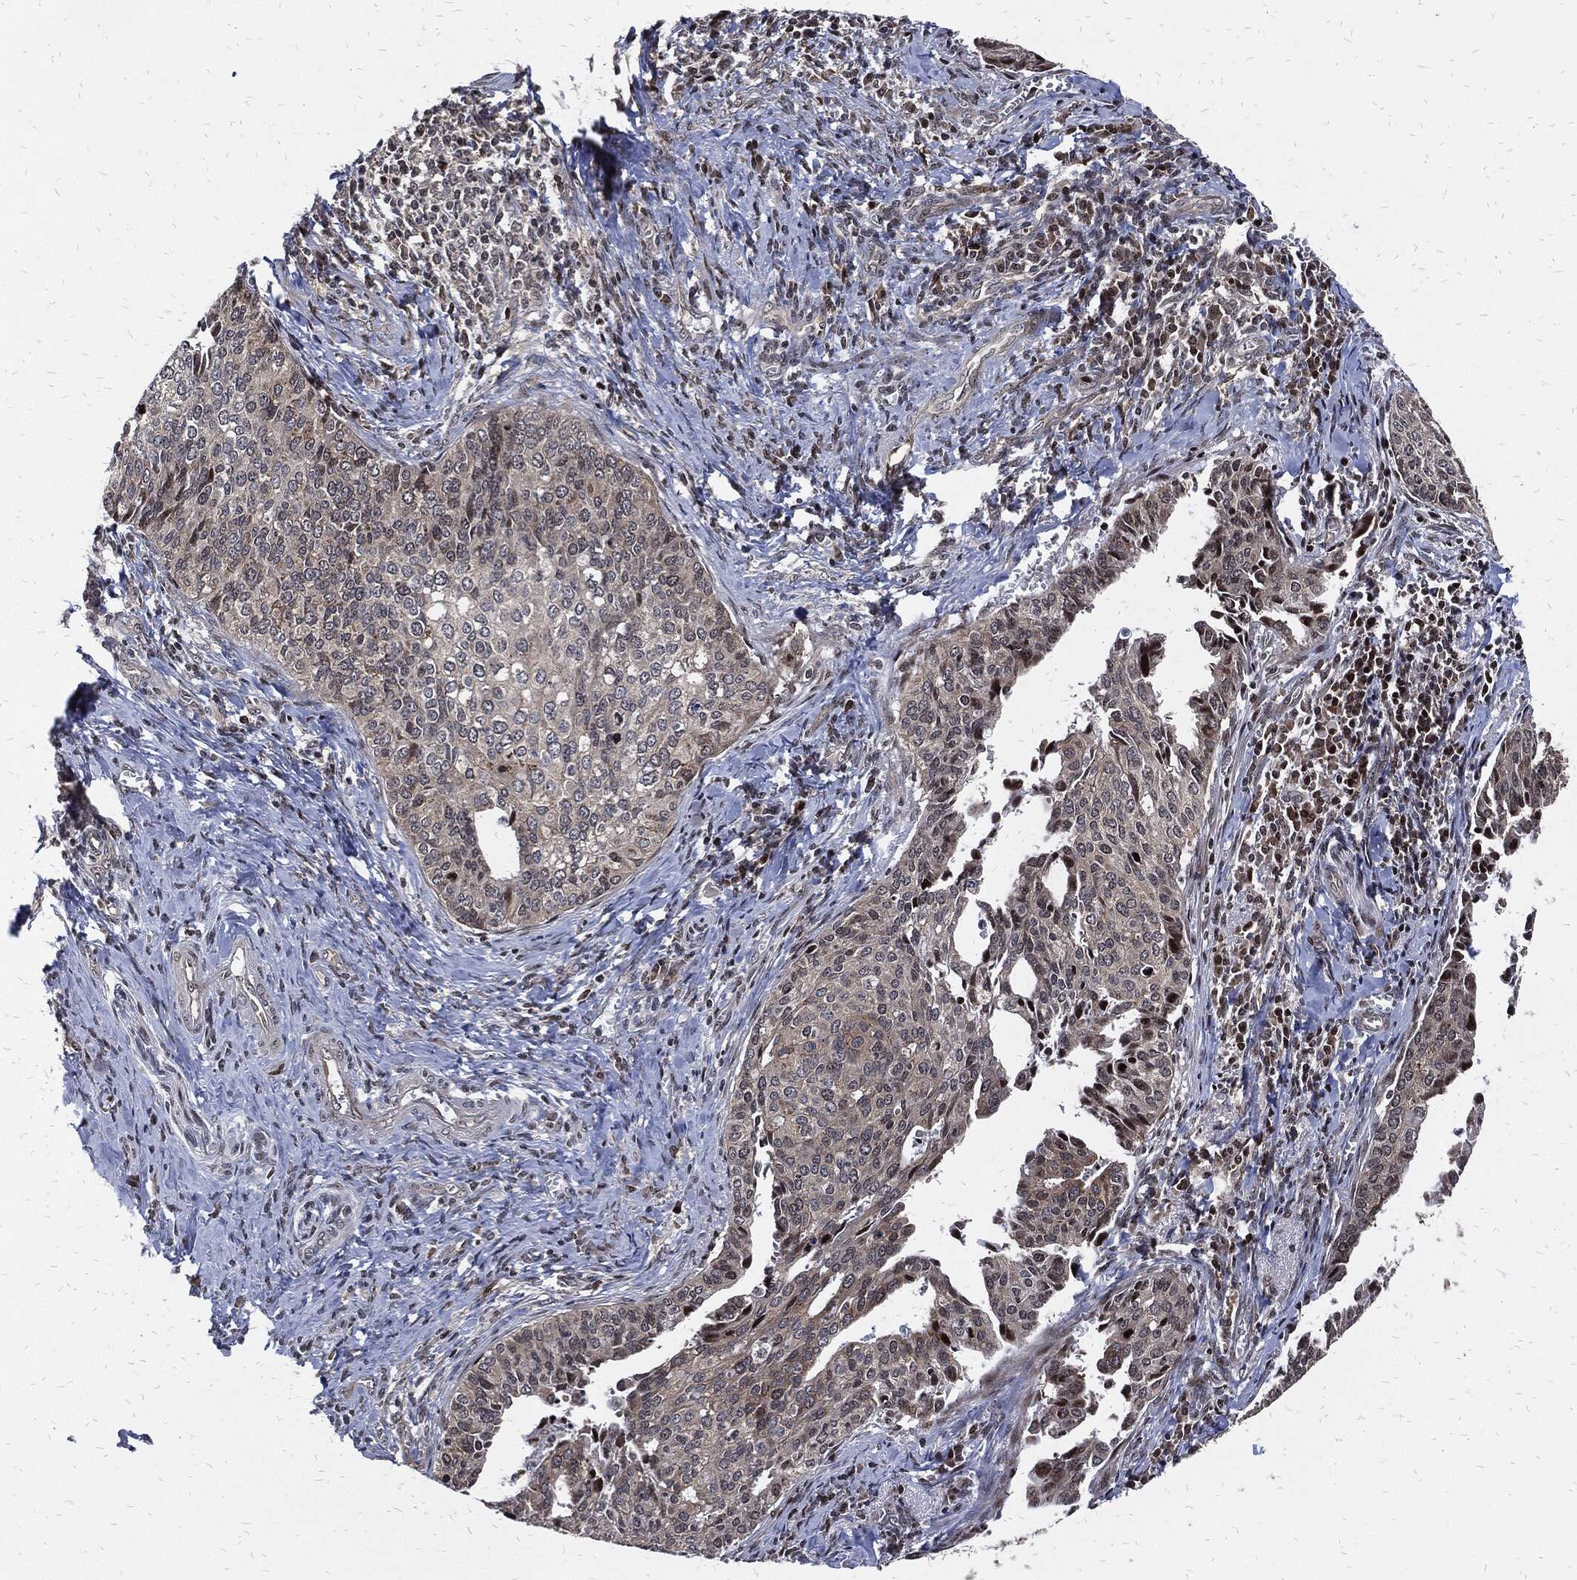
{"staining": {"intensity": "negative", "quantity": "none", "location": "none"}, "tissue": "cervical cancer", "cell_type": "Tumor cells", "image_type": "cancer", "snomed": [{"axis": "morphology", "description": "Squamous cell carcinoma, NOS"}, {"axis": "topography", "description": "Cervix"}], "caption": "Immunohistochemistry of cervical squamous cell carcinoma shows no staining in tumor cells.", "gene": "ZNF775", "patient": {"sex": "female", "age": 29}}